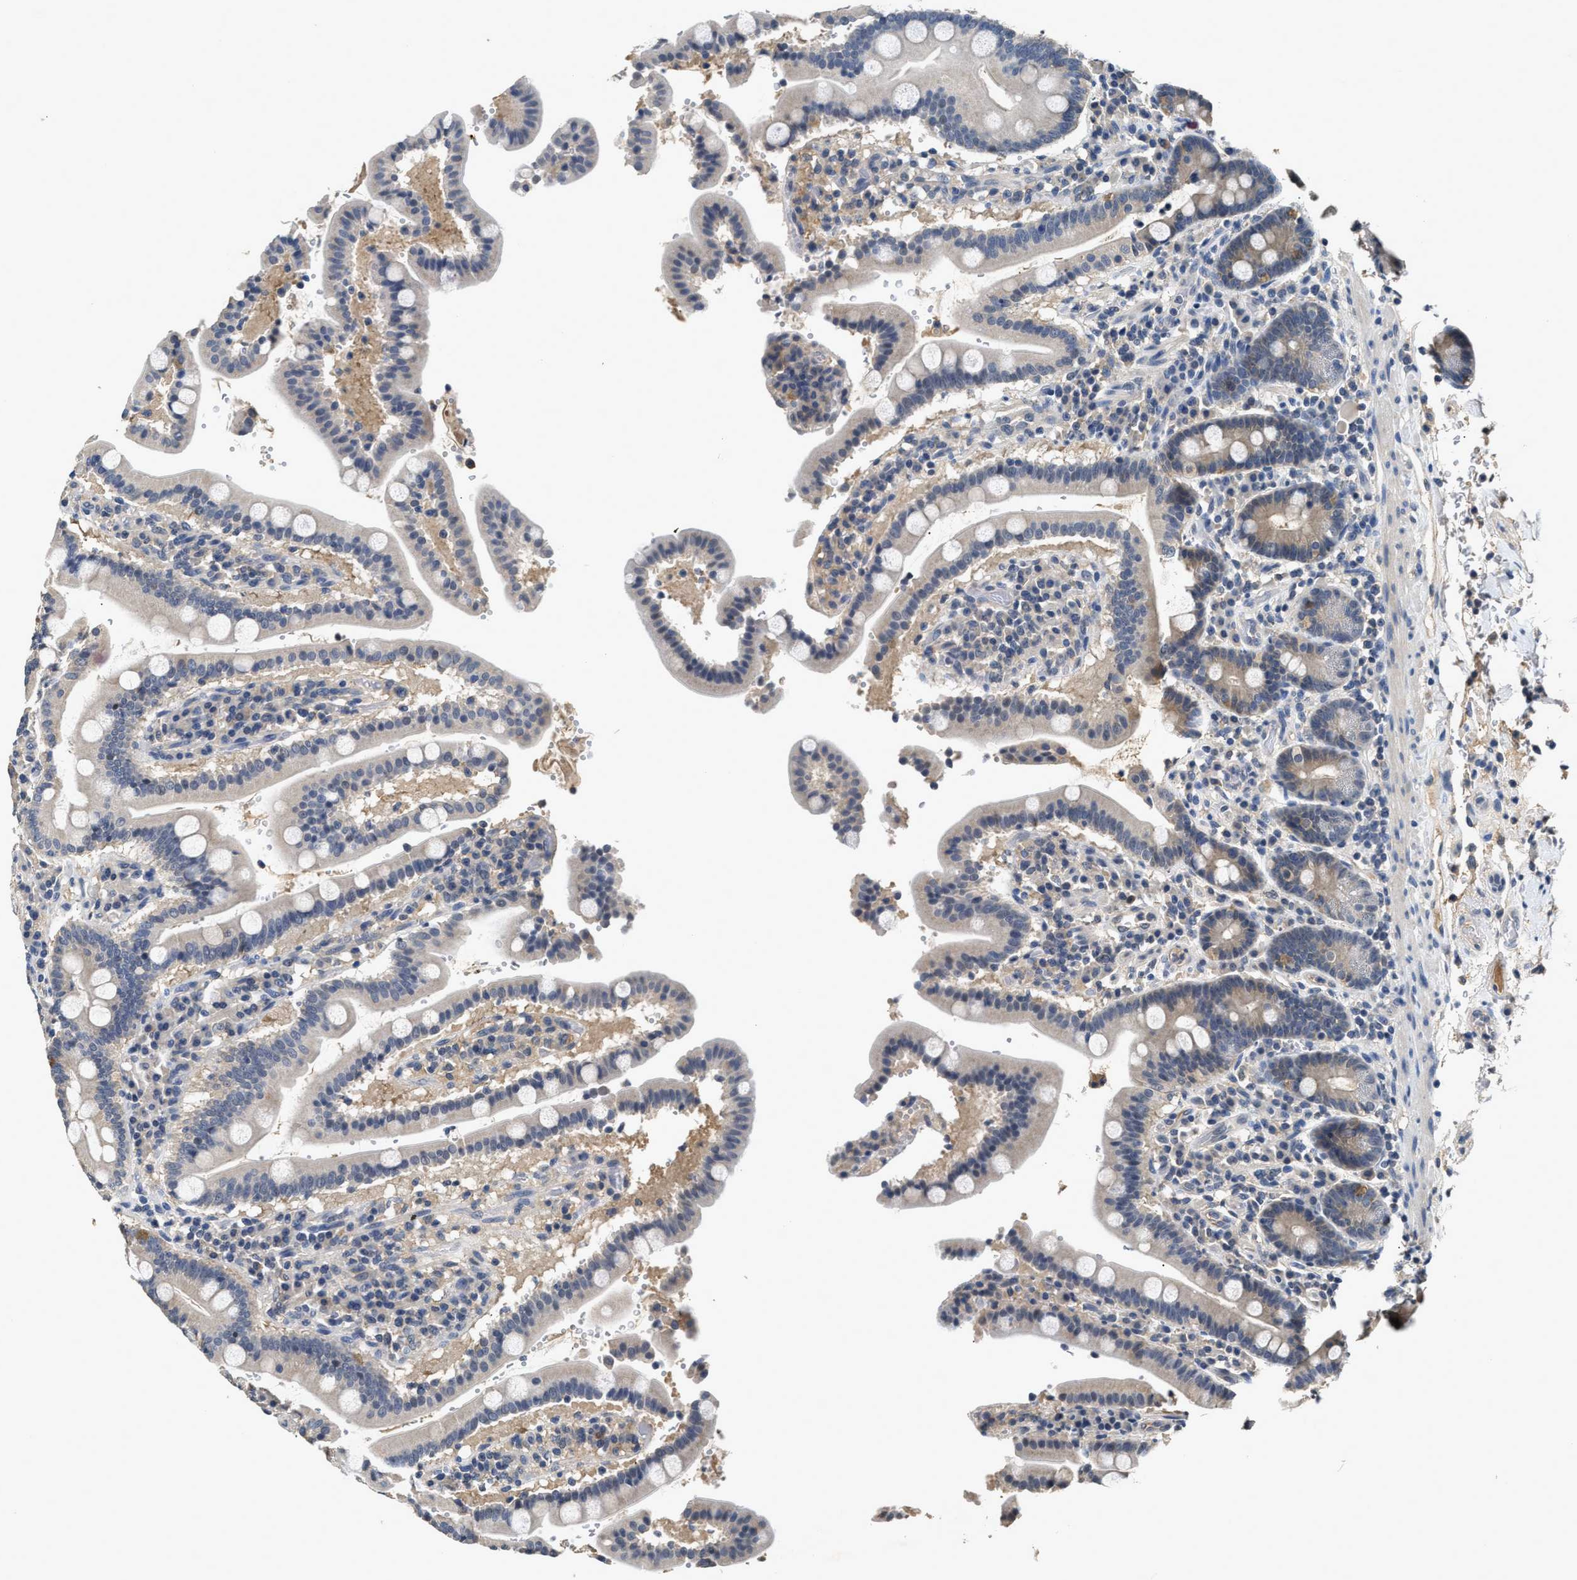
{"staining": {"intensity": "negative", "quantity": "none", "location": "none"}, "tissue": "duodenum", "cell_type": "Glandular cells", "image_type": "normal", "snomed": [{"axis": "morphology", "description": "Normal tissue, NOS"}, {"axis": "topography", "description": "Small intestine, NOS"}], "caption": "There is no significant expression in glandular cells of duodenum. (Stains: DAB immunohistochemistry (IHC) with hematoxylin counter stain, Microscopy: brightfield microscopy at high magnification).", "gene": "INHA", "patient": {"sex": "female", "age": 71}}